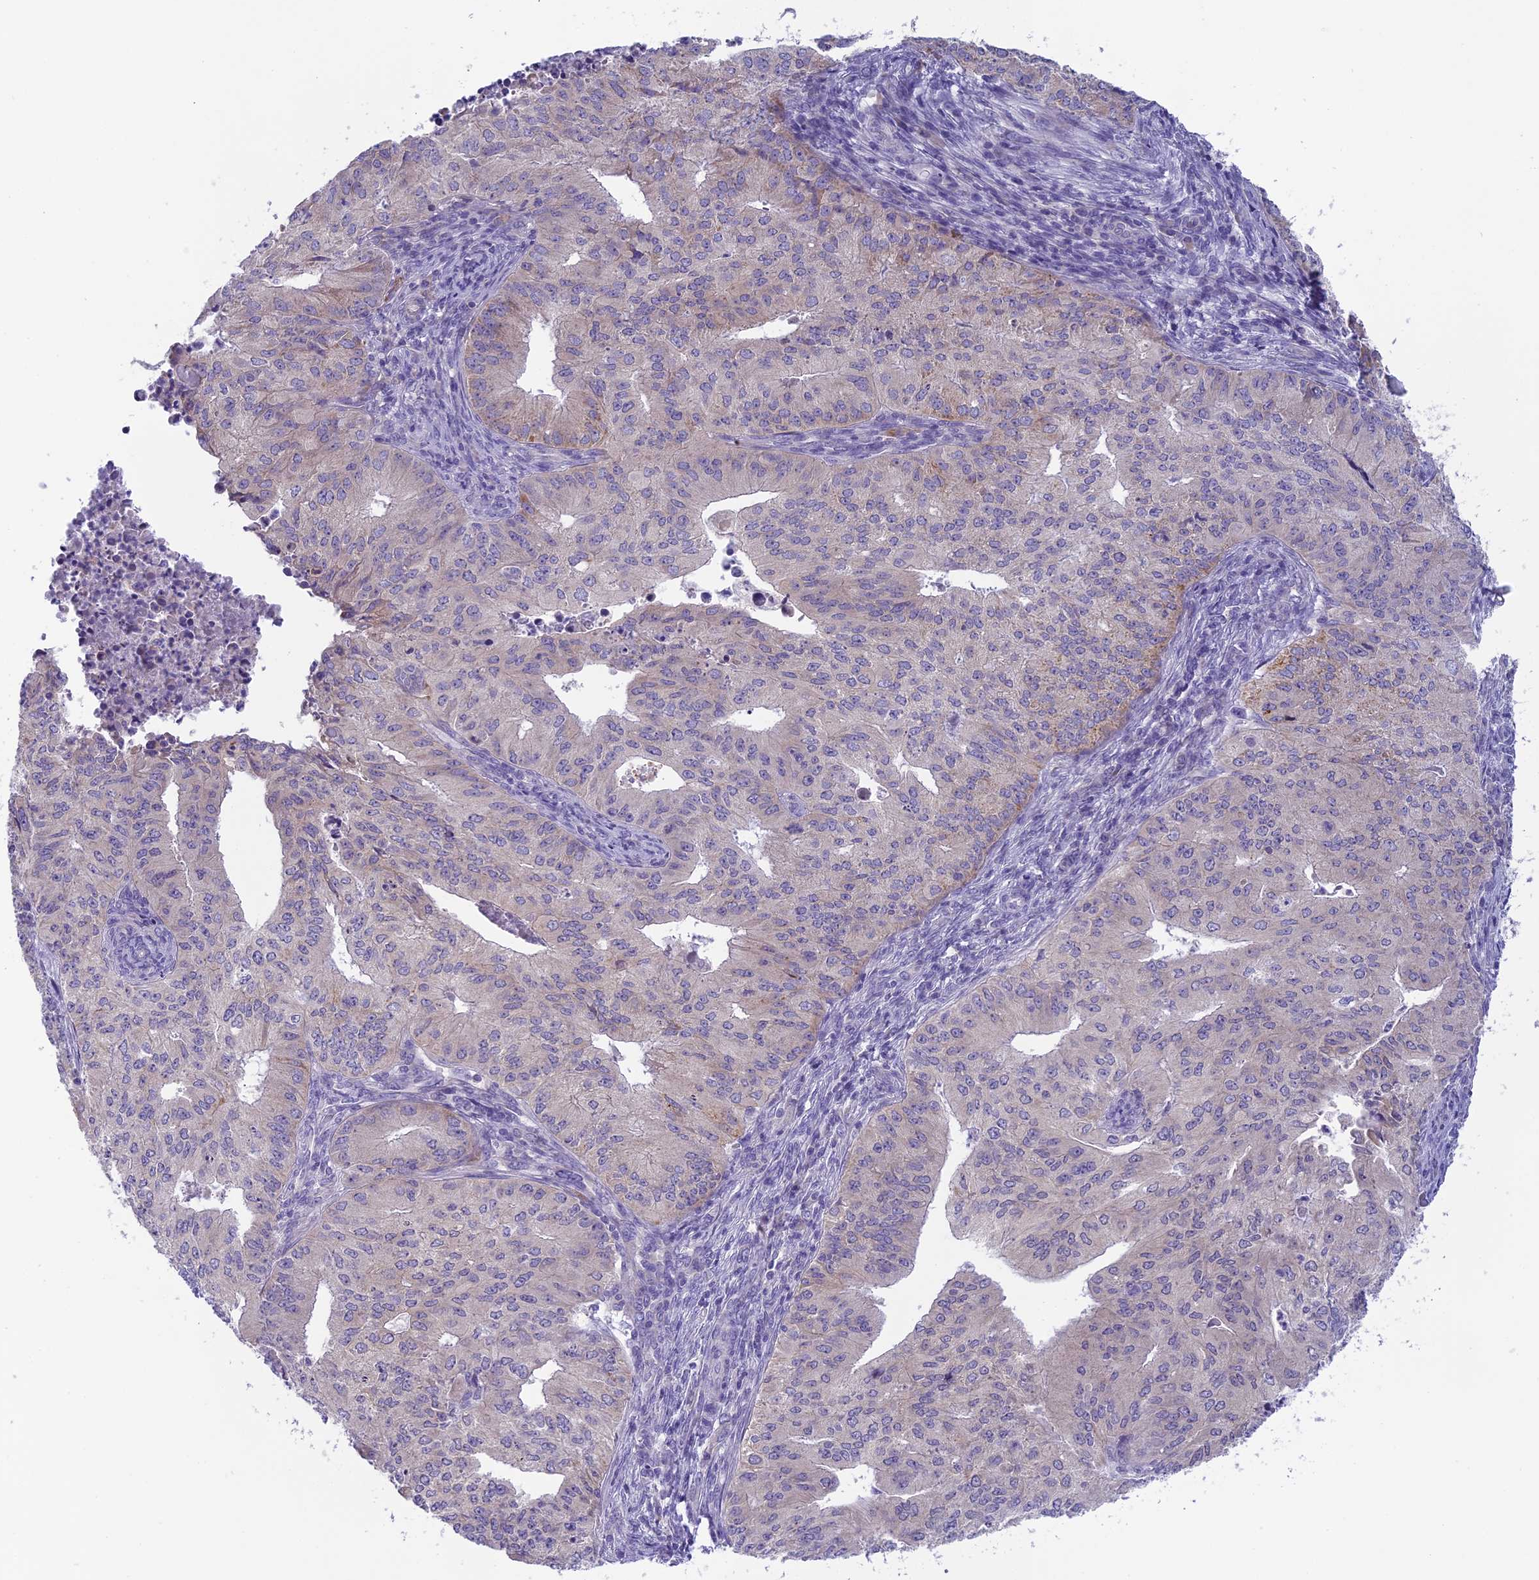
{"staining": {"intensity": "negative", "quantity": "none", "location": "none"}, "tissue": "endometrial cancer", "cell_type": "Tumor cells", "image_type": "cancer", "snomed": [{"axis": "morphology", "description": "Adenocarcinoma, NOS"}, {"axis": "topography", "description": "Endometrium"}], "caption": "This is an immunohistochemistry (IHC) micrograph of endometrial cancer (adenocarcinoma). There is no staining in tumor cells.", "gene": "ARHGEF37", "patient": {"sex": "female", "age": 50}}